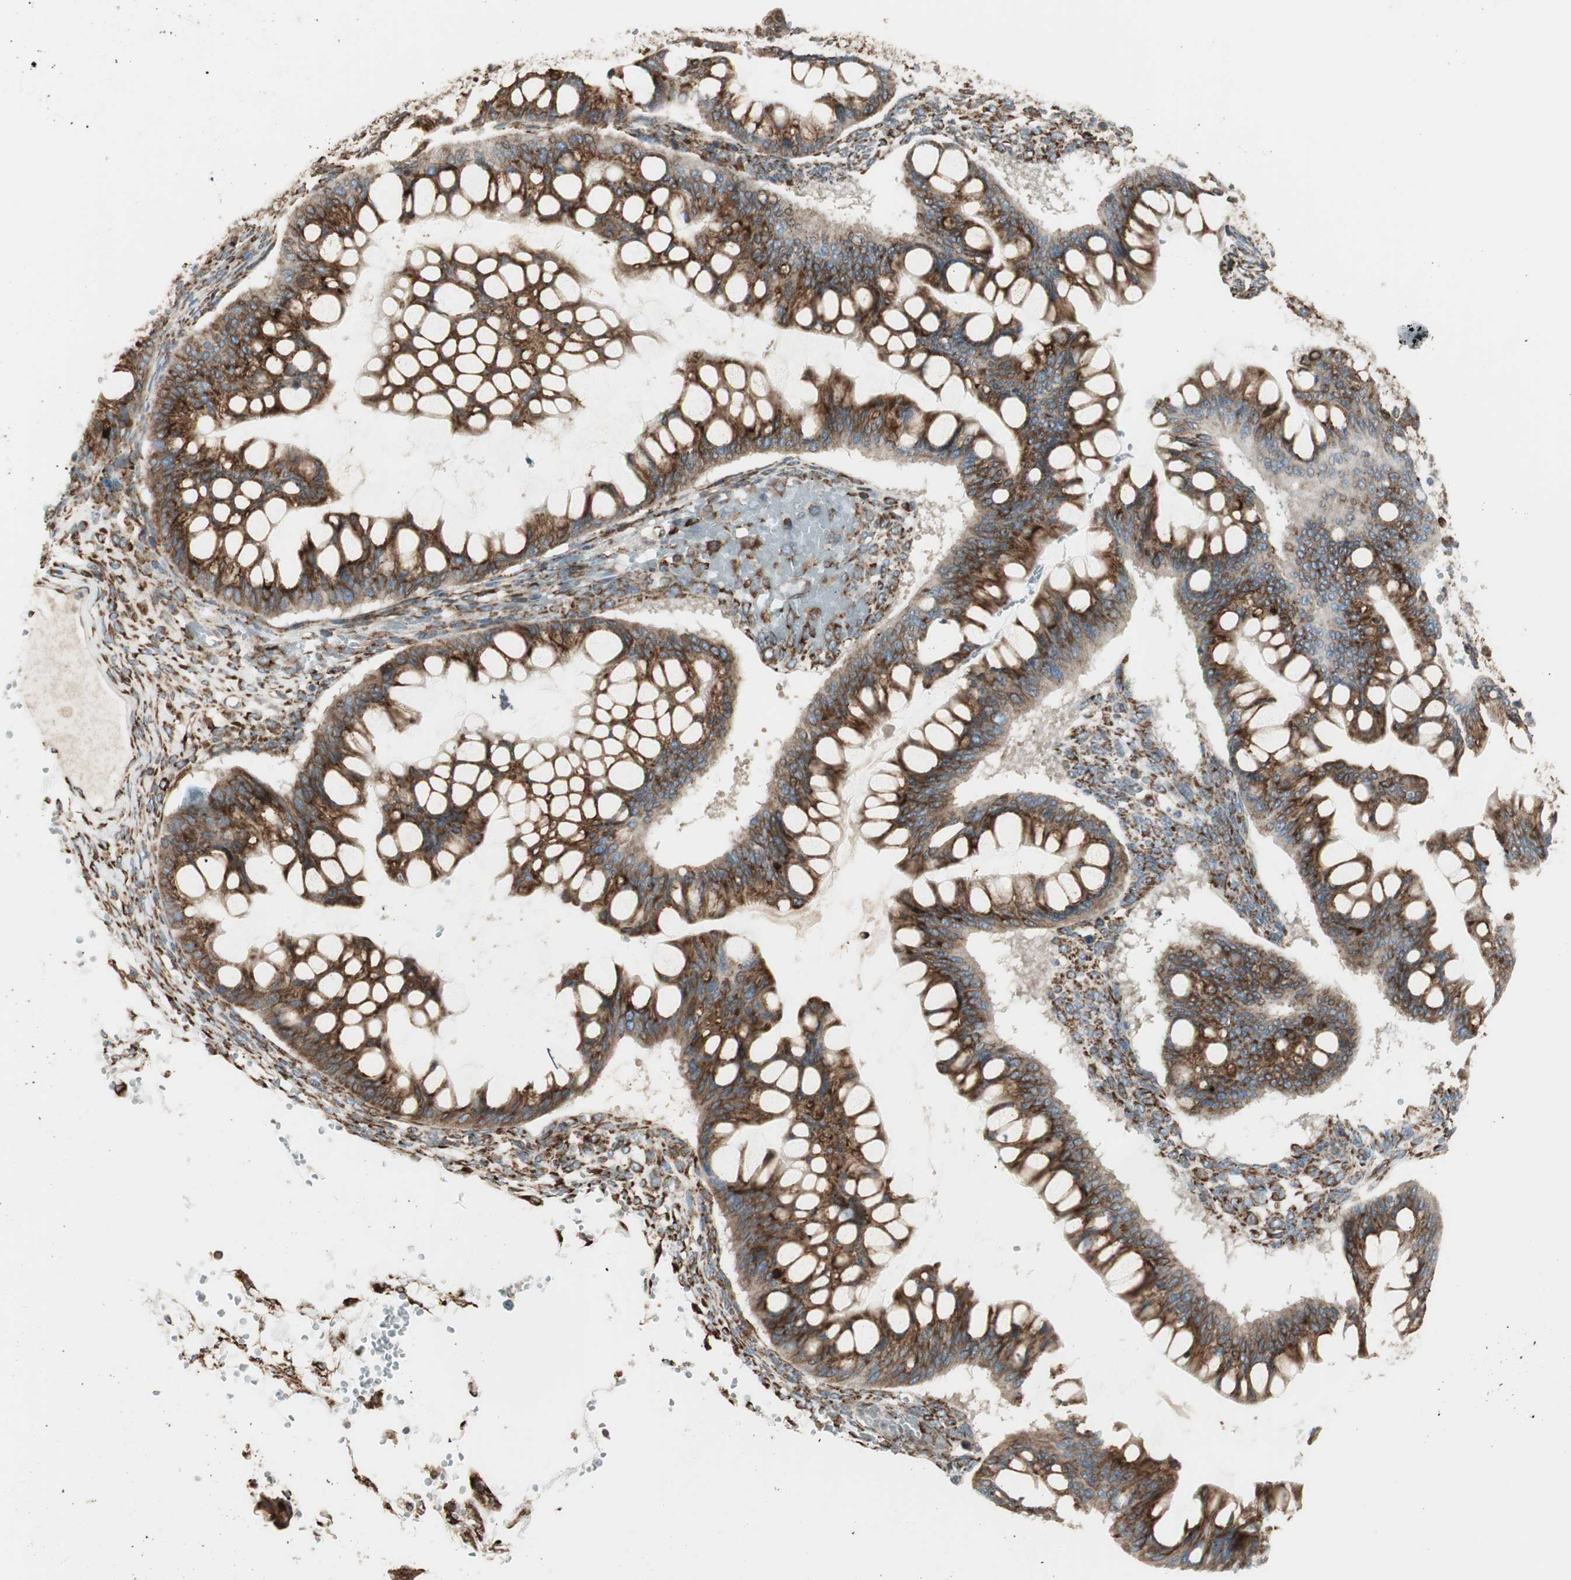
{"staining": {"intensity": "strong", "quantity": ">75%", "location": "cytoplasmic/membranous"}, "tissue": "ovarian cancer", "cell_type": "Tumor cells", "image_type": "cancer", "snomed": [{"axis": "morphology", "description": "Cystadenocarcinoma, mucinous, NOS"}, {"axis": "topography", "description": "Ovary"}], "caption": "Ovarian mucinous cystadenocarcinoma tissue demonstrates strong cytoplasmic/membranous positivity in about >75% of tumor cells", "gene": "RRBP1", "patient": {"sex": "female", "age": 73}}